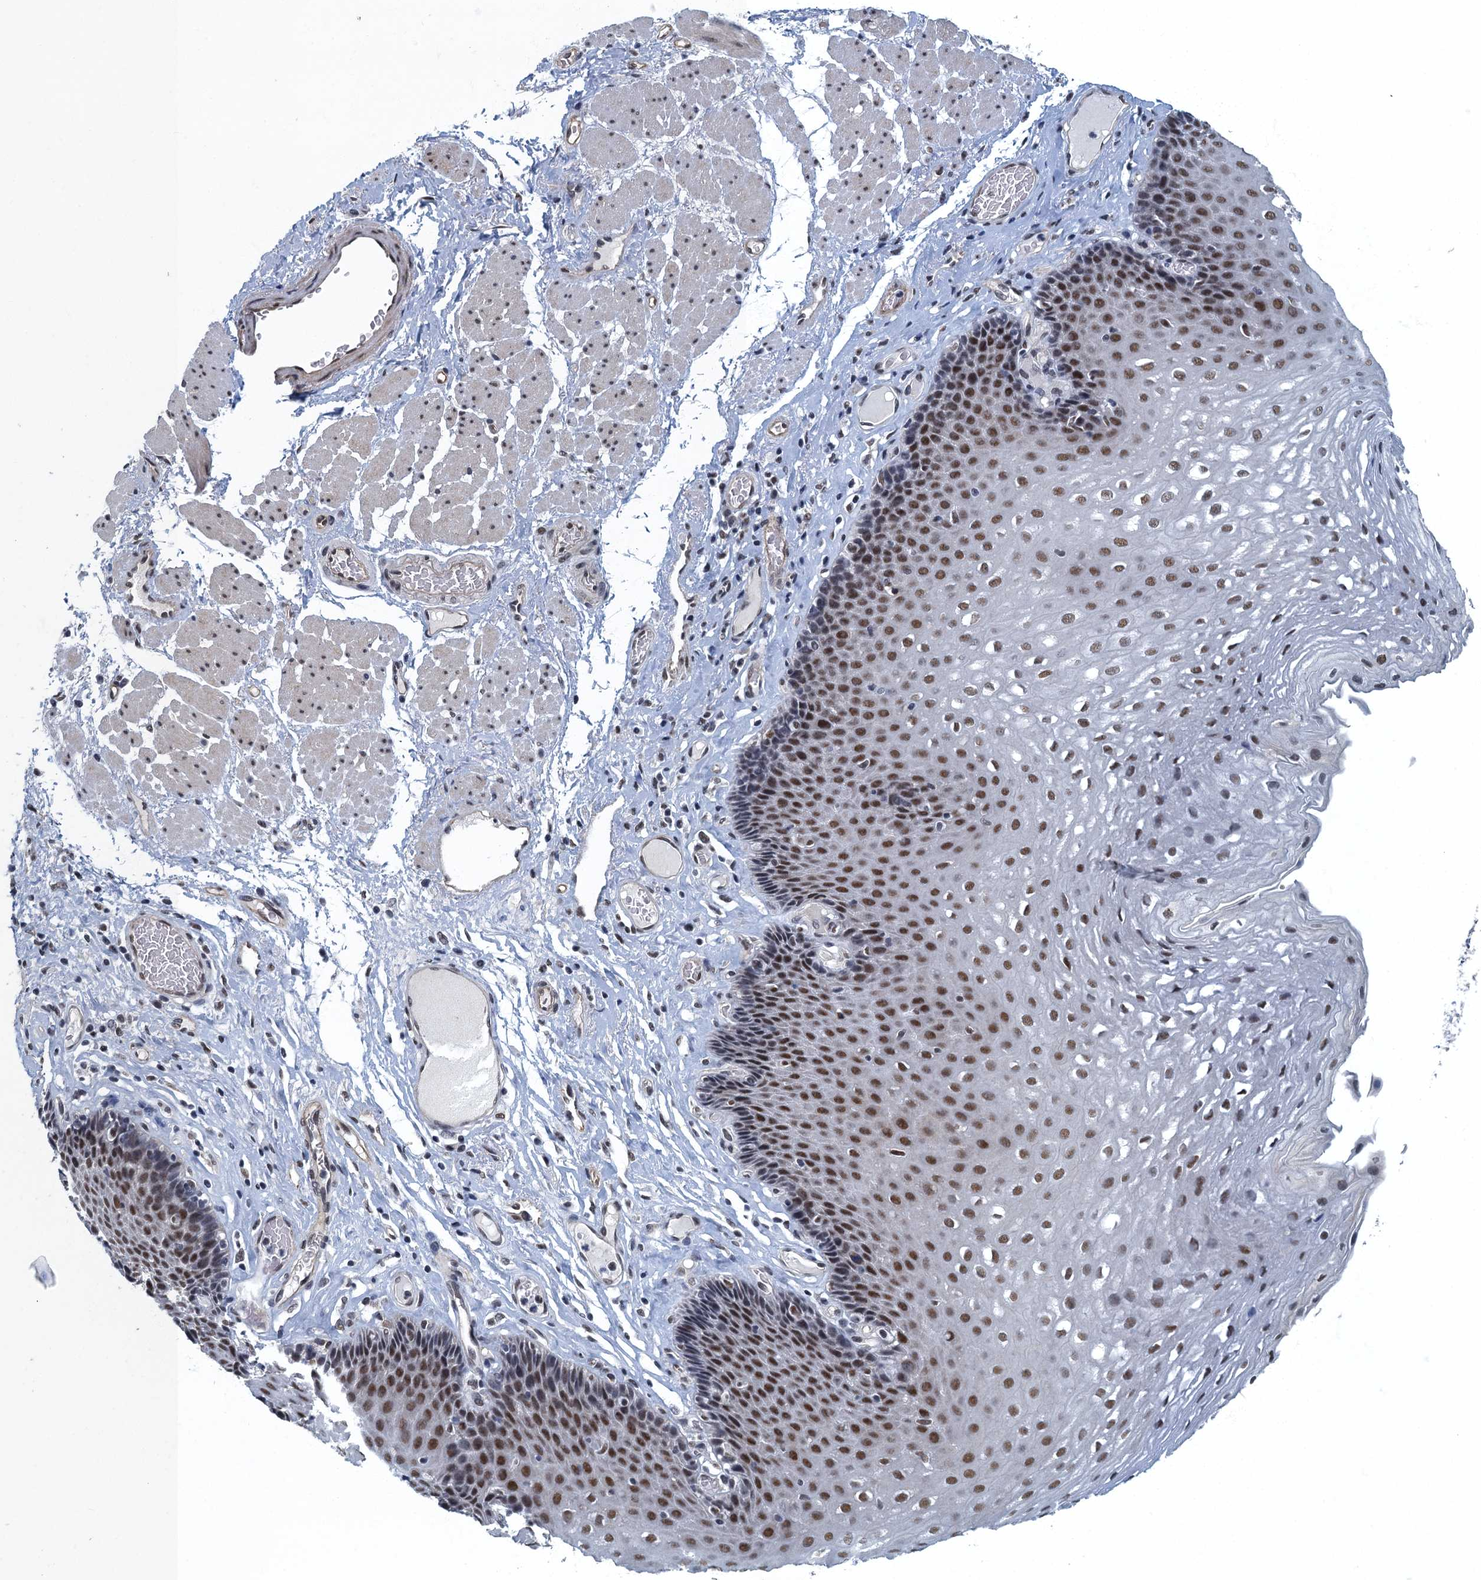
{"staining": {"intensity": "moderate", "quantity": "25%-75%", "location": "nuclear"}, "tissue": "esophagus", "cell_type": "Squamous epithelial cells", "image_type": "normal", "snomed": [{"axis": "morphology", "description": "Normal tissue, NOS"}, {"axis": "topography", "description": "Esophagus"}], "caption": "High-power microscopy captured an immunohistochemistry (IHC) micrograph of unremarkable esophagus, revealing moderate nuclear positivity in about 25%-75% of squamous epithelial cells. (DAB IHC, brown staining for protein, blue staining for nuclei).", "gene": "GADL1", "patient": {"sex": "female", "age": 66}}